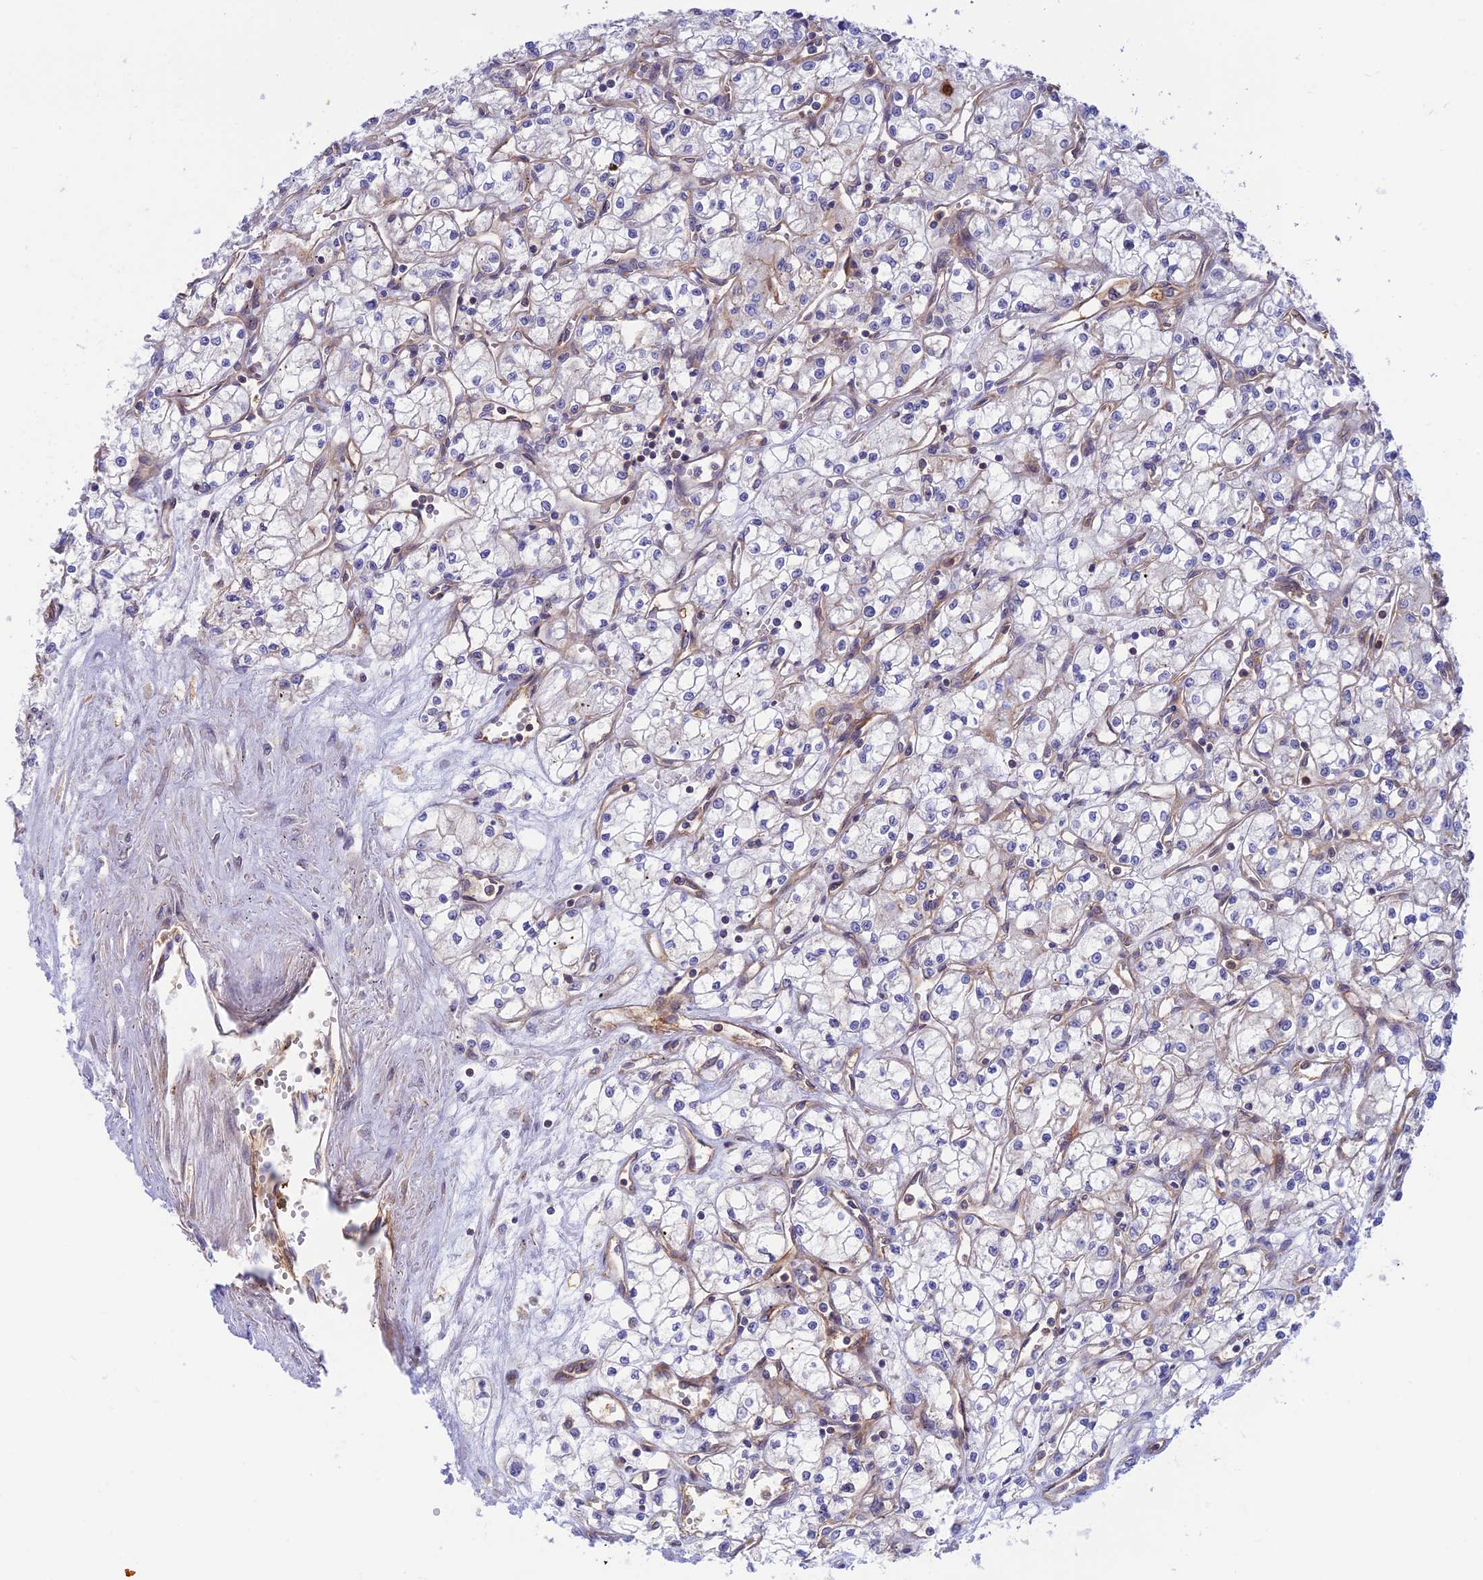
{"staining": {"intensity": "negative", "quantity": "none", "location": "none"}, "tissue": "renal cancer", "cell_type": "Tumor cells", "image_type": "cancer", "snomed": [{"axis": "morphology", "description": "Adenocarcinoma, NOS"}, {"axis": "topography", "description": "Kidney"}], "caption": "Micrograph shows no significant protein staining in tumor cells of renal cancer. (Stains: DAB immunohistochemistry (IHC) with hematoxylin counter stain, Microscopy: brightfield microscopy at high magnification).", "gene": "PPP1R12C", "patient": {"sex": "male", "age": 59}}